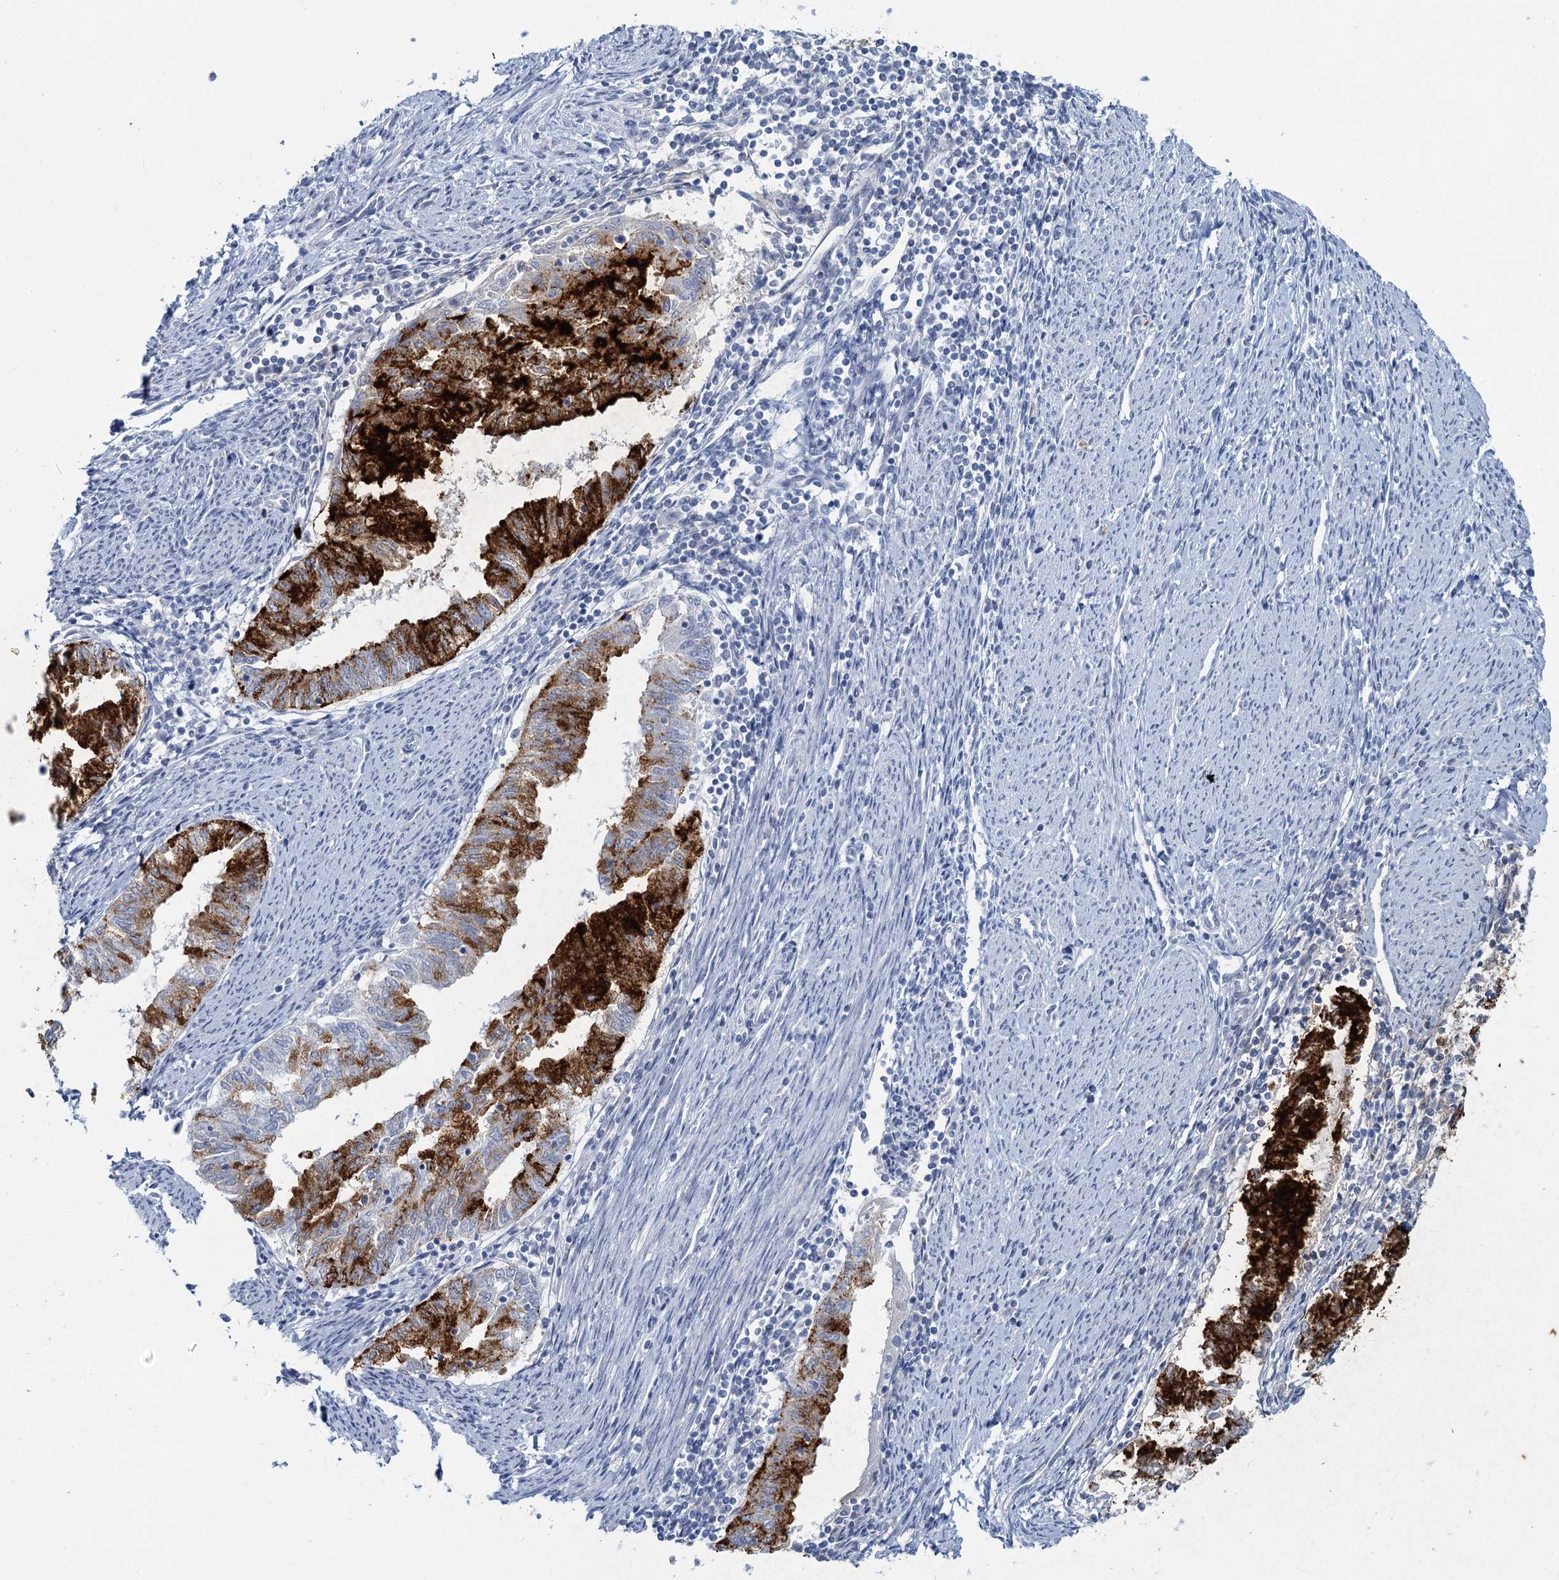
{"staining": {"intensity": "strong", "quantity": "25%-75%", "location": "cytoplasmic/membranous"}, "tissue": "endometrial cancer", "cell_type": "Tumor cells", "image_type": "cancer", "snomed": [{"axis": "morphology", "description": "Adenocarcinoma, NOS"}, {"axis": "topography", "description": "Endometrium"}], "caption": "A high-resolution photomicrograph shows IHC staining of endometrial adenocarcinoma, which displays strong cytoplasmic/membranous staining in about 25%-75% of tumor cells.", "gene": "CHGA", "patient": {"sex": "female", "age": 79}}